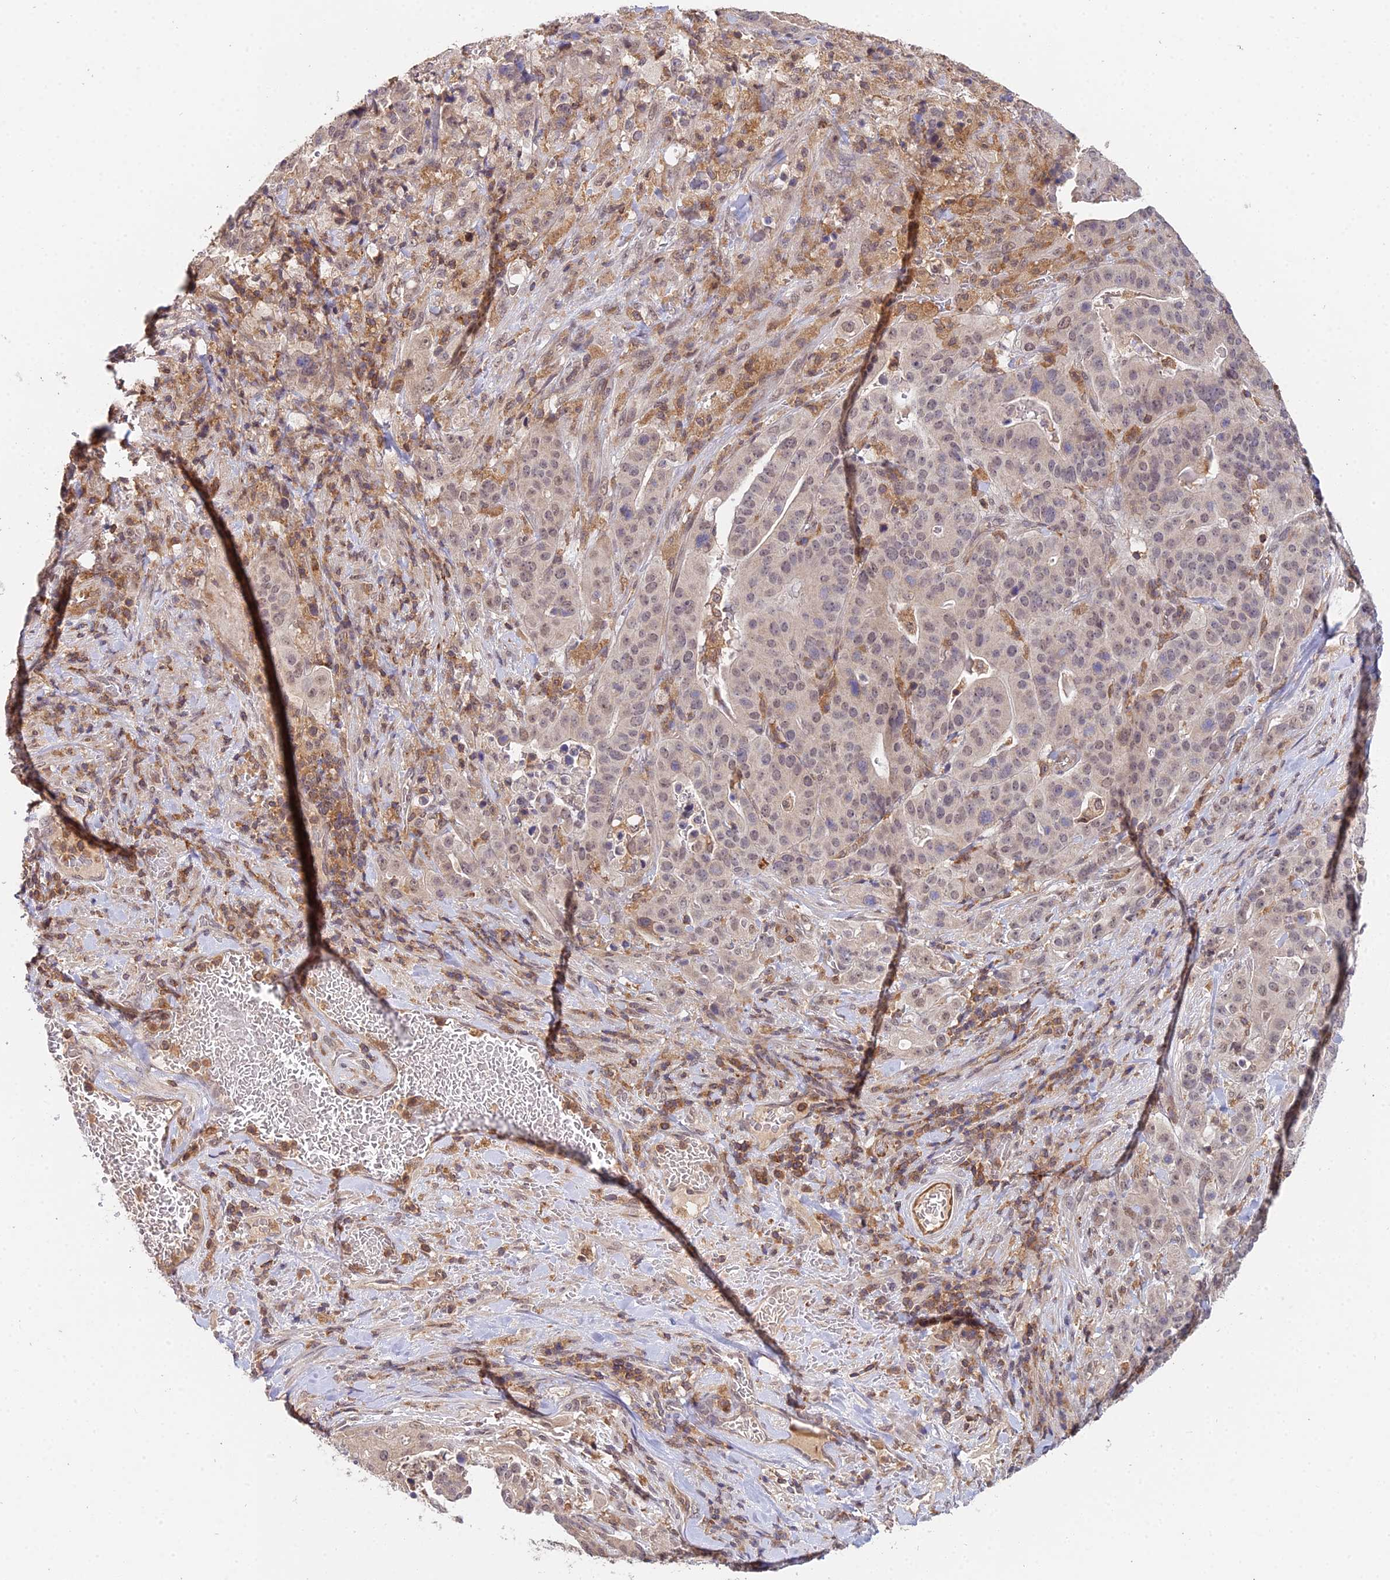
{"staining": {"intensity": "weak", "quantity": "25%-75%", "location": "nuclear"}, "tissue": "stomach cancer", "cell_type": "Tumor cells", "image_type": "cancer", "snomed": [{"axis": "morphology", "description": "Adenocarcinoma, NOS"}, {"axis": "topography", "description": "Stomach"}], "caption": "Immunohistochemical staining of human stomach adenocarcinoma displays low levels of weak nuclear protein positivity in about 25%-75% of tumor cells. Immunohistochemistry (ihc) stains the protein of interest in brown and the nuclei are stained blue.", "gene": "TPRX1", "patient": {"sex": "male", "age": 48}}